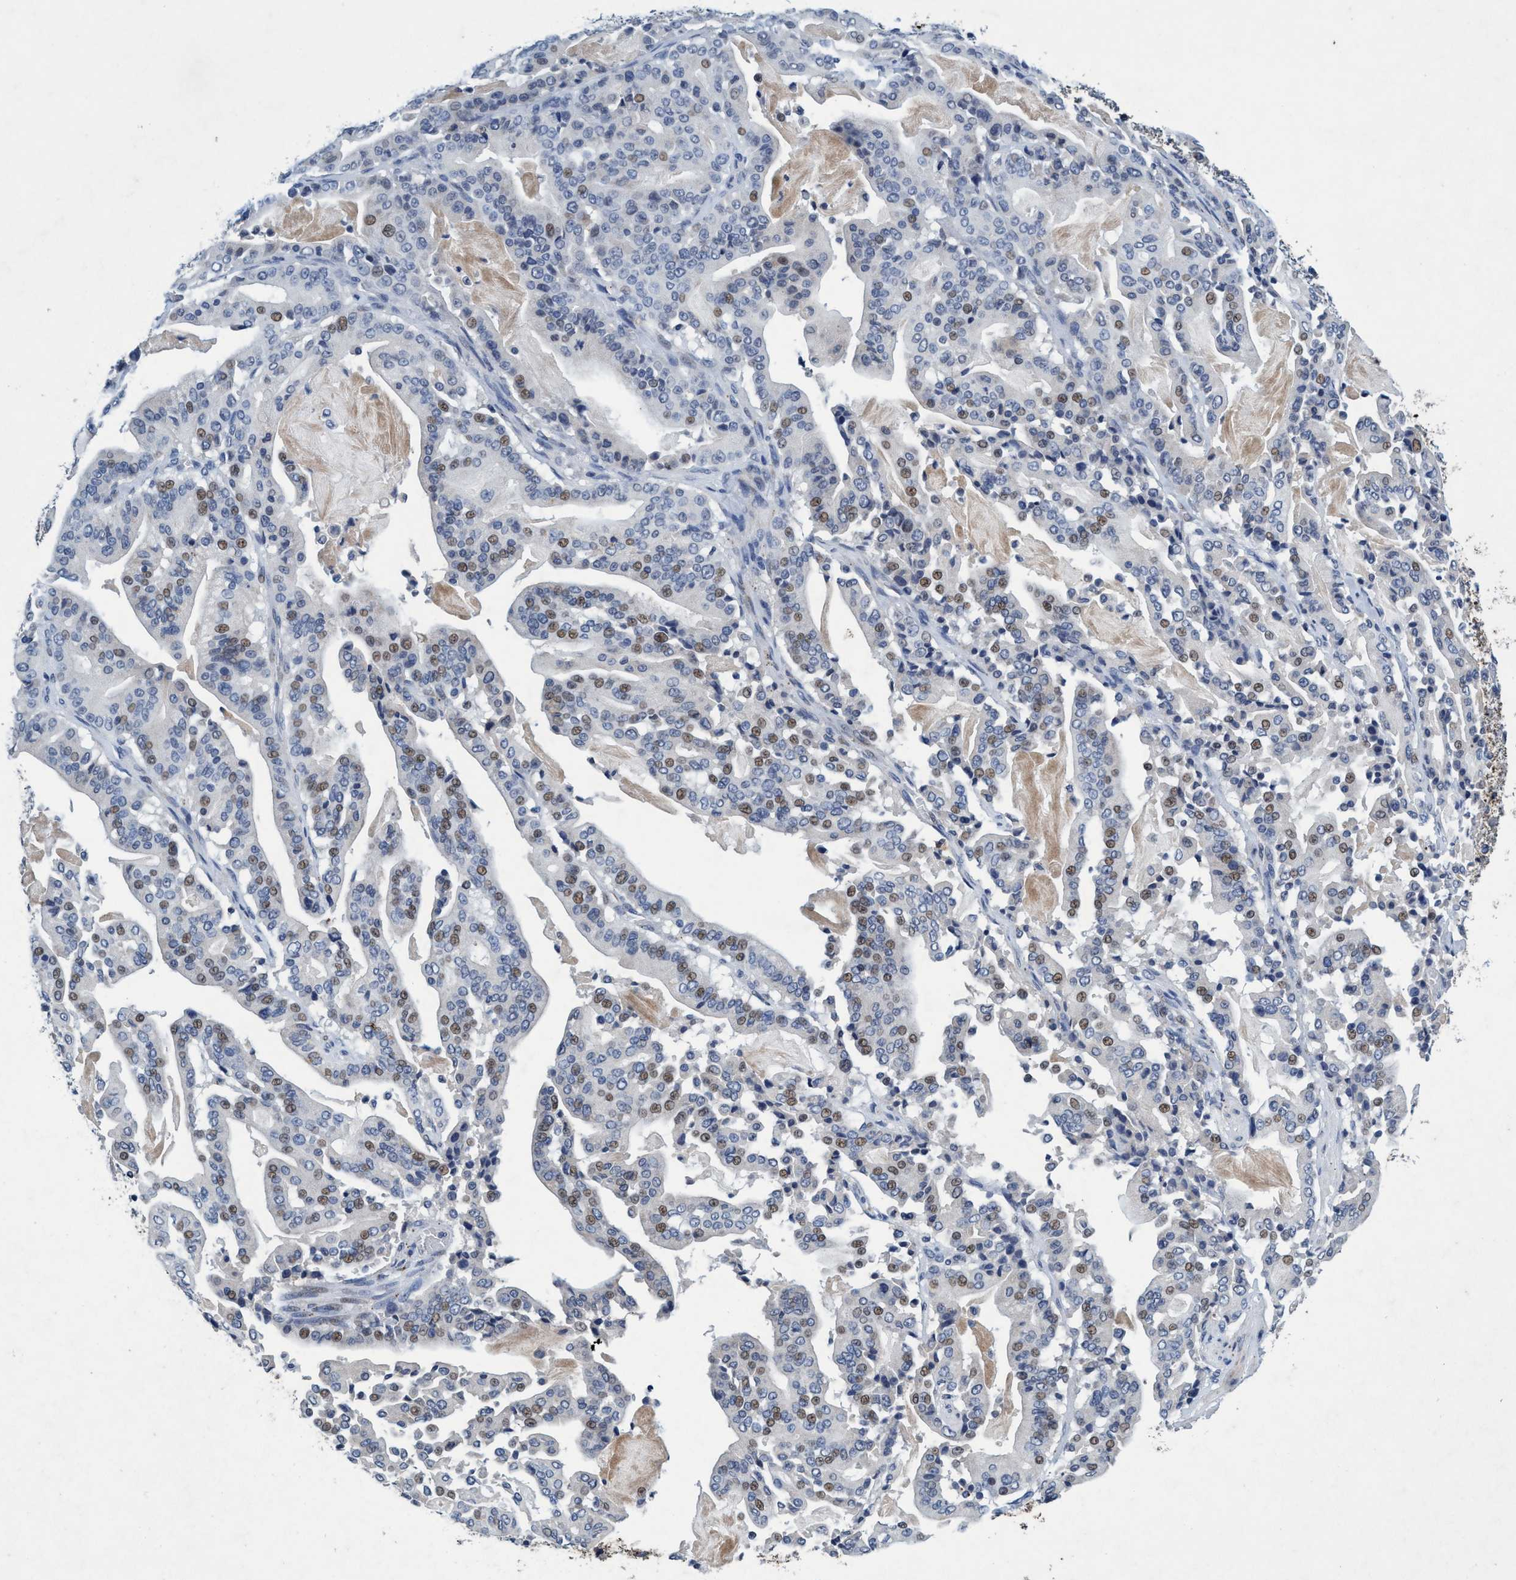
{"staining": {"intensity": "weak", "quantity": "25%-75%", "location": "nuclear"}, "tissue": "pancreatic cancer", "cell_type": "Tumor cells", "image_type": "cancer", "snomed": [{"axis": "morphology", "description": "Adenocarcinoma, NOS"}, {"axis": "topography", "description": "Pancreas"}], "caption": "Weak nuclear protein positivity is seen in approximately 25%-75% of tumor cells in adenocarcinoma (pancreatic). (DAB (3,3'-diaminobenzidine) IHC with brightfield microscopy, high magnification).", "gene": "GRB14", "patient": {"sex": "male", "age": 63}}